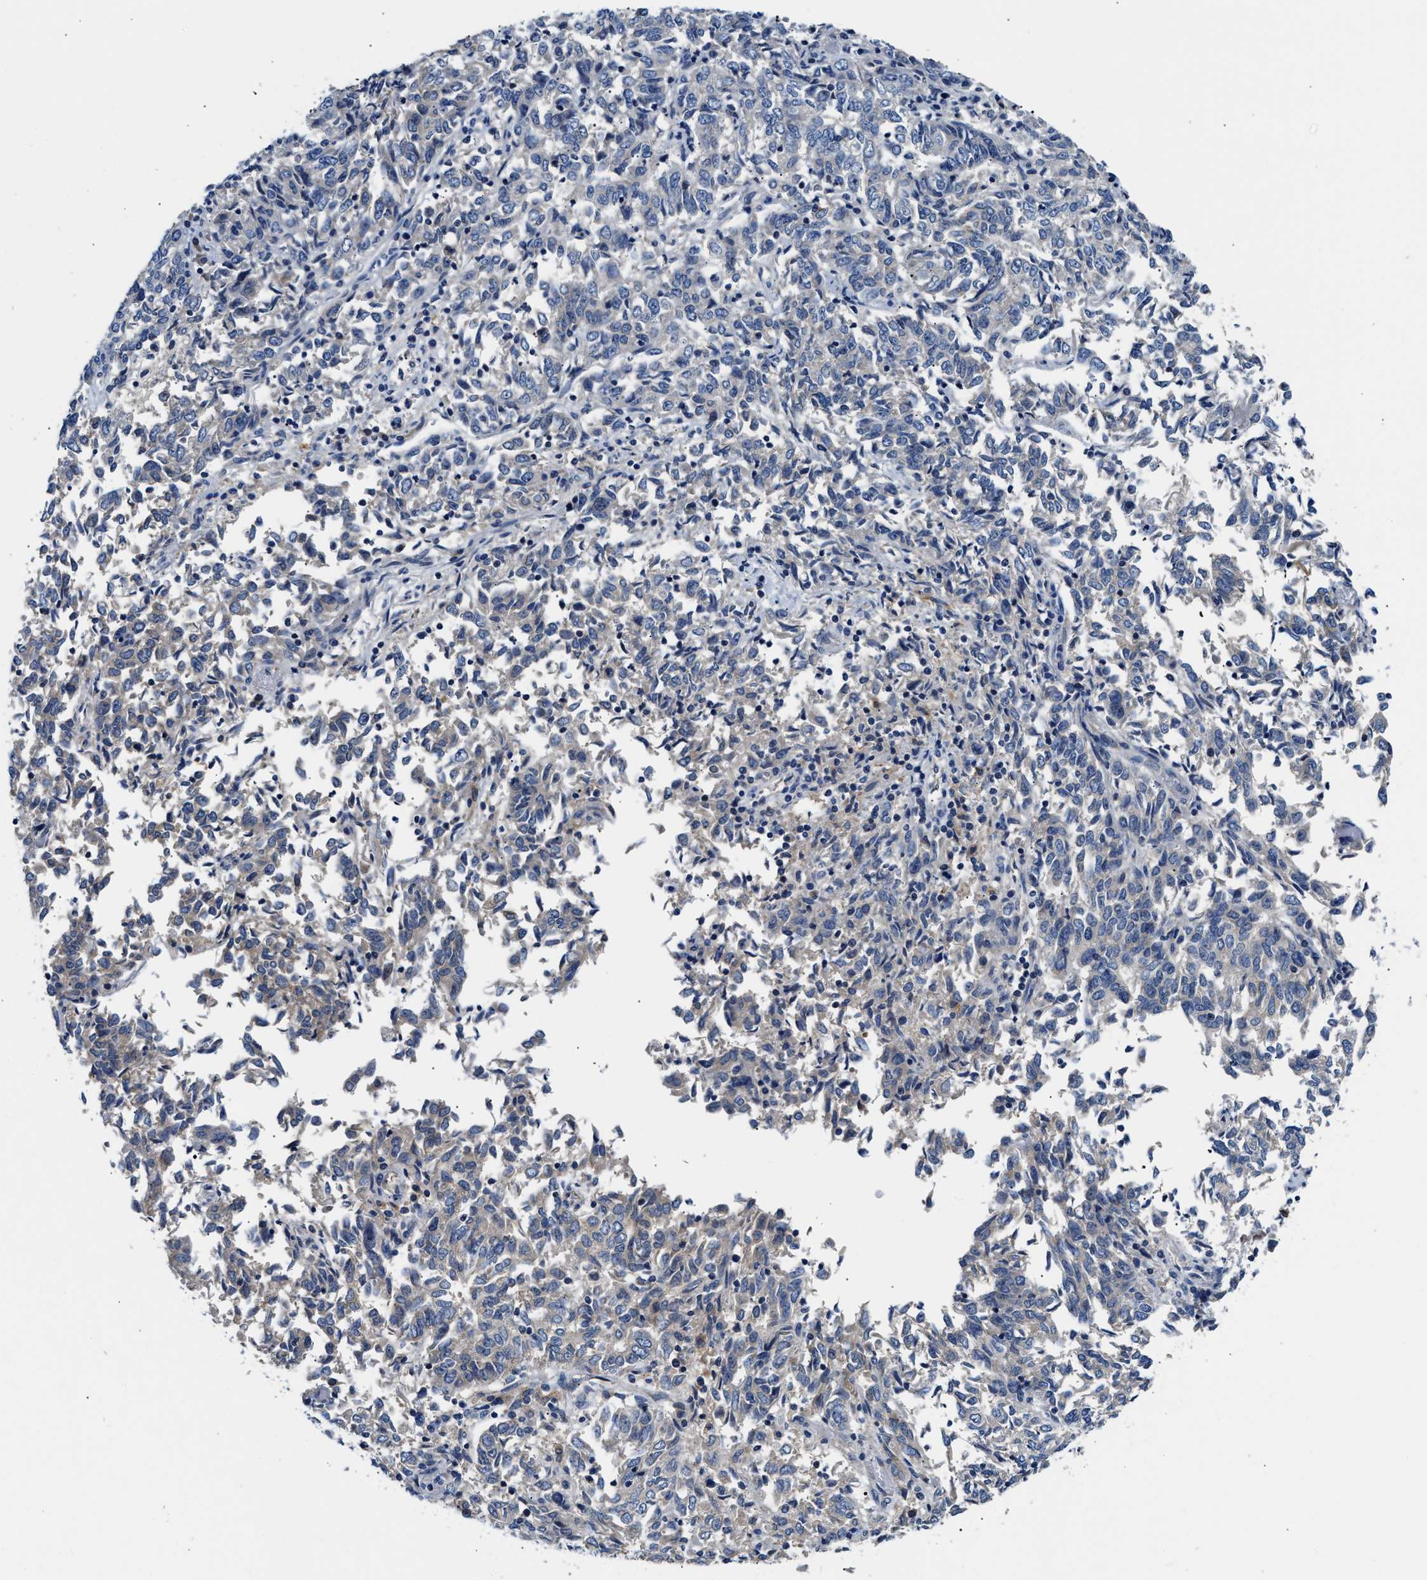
{"staining": {"intensity": "negative", "quantity": "none", "location": "none"}, "tissue": "endometrial cancer", "cell_type": "Tumor cells", "image_type": "cancer", "snomed": [{"axis": "morphology", "description": "Adenocarcinoma, NOS"}, {"axis": "topography", "description": "Endometrium"}], "caption": "High power microscopy micrograph of an immunohistochemistry (IHC) image of endometrial adenocarcinoma, revealing no significant staining in tumor cells.", "gene": "FAM185A", "patient": {"sex": "female", "age": 80}}